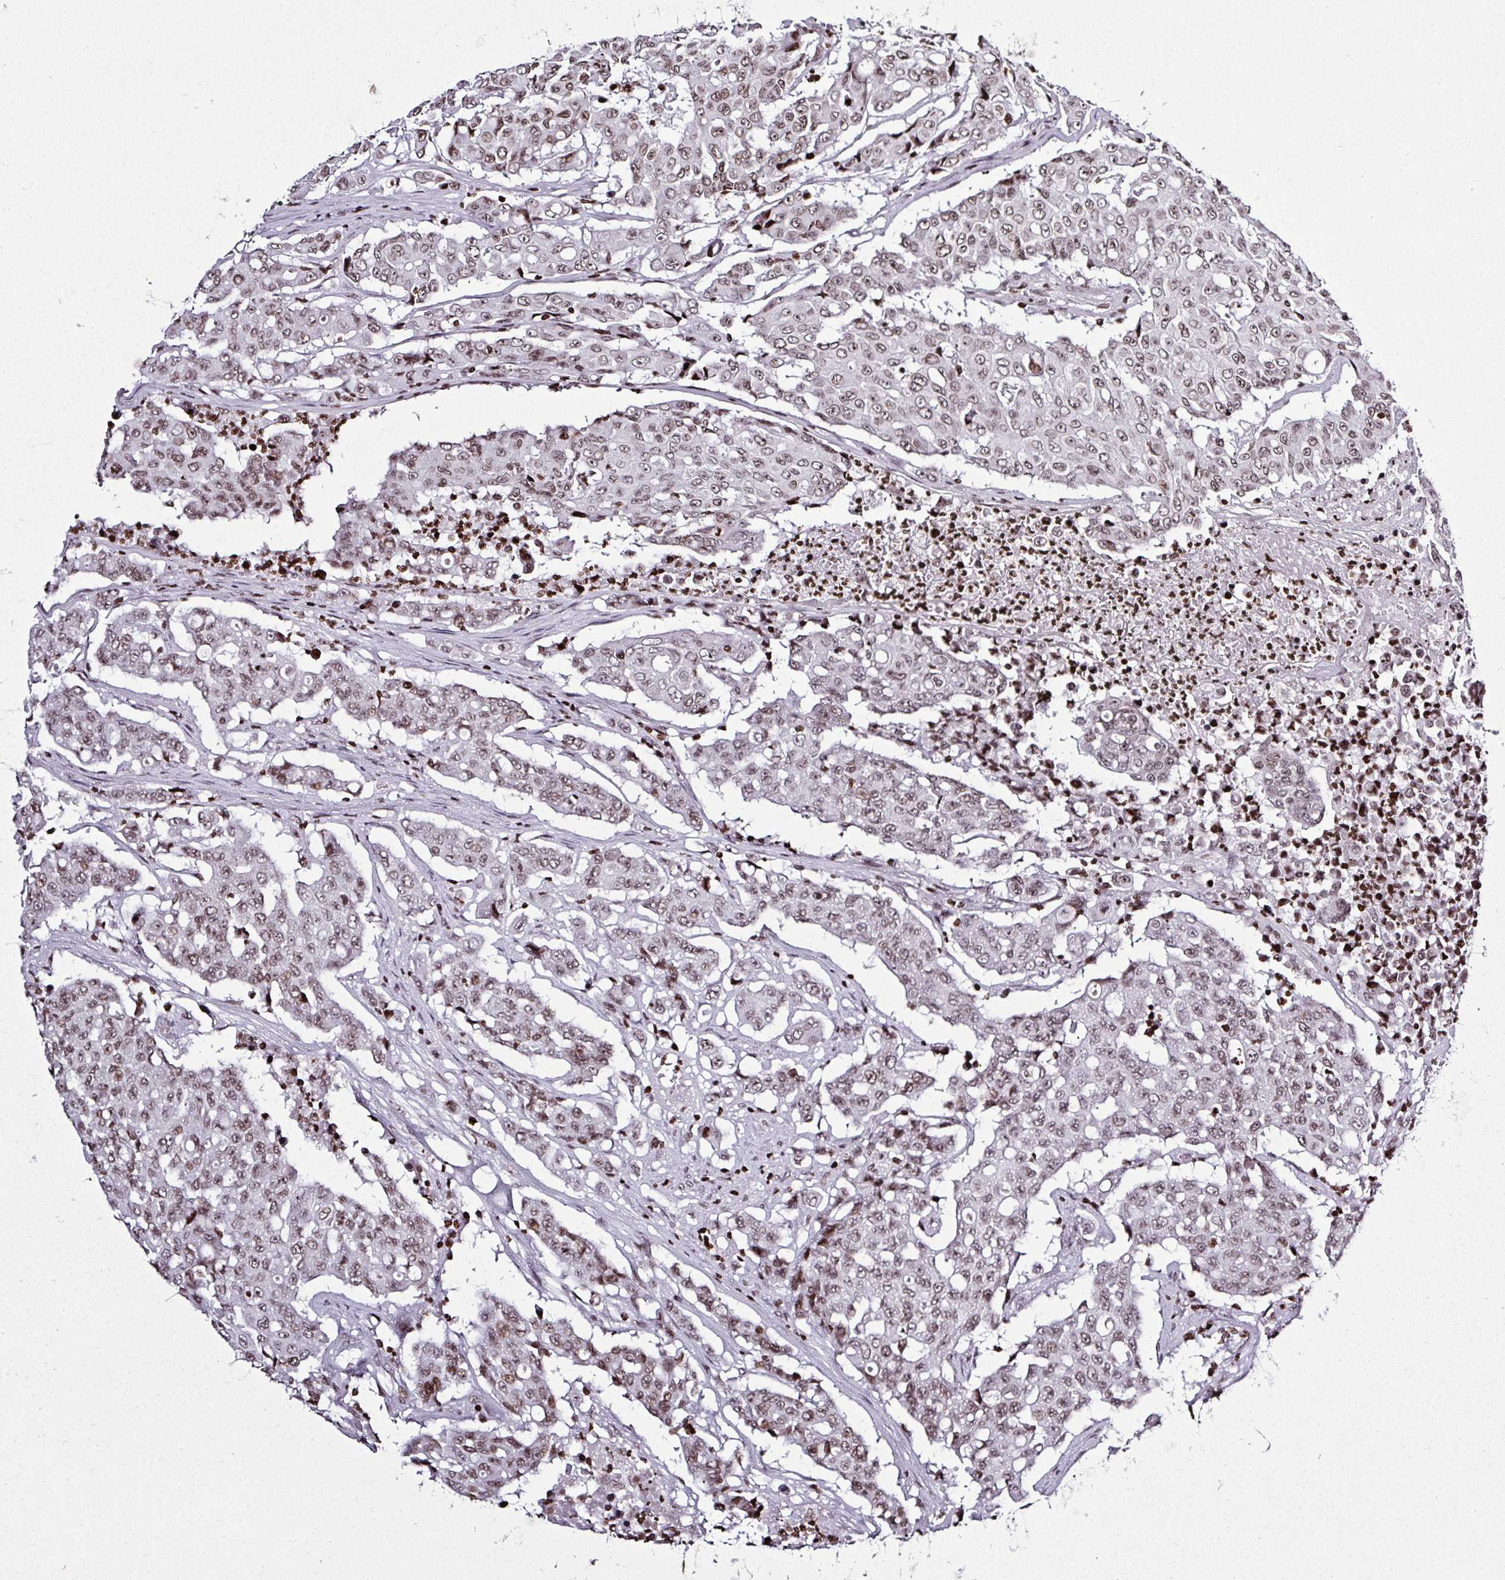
{"staining": {"intensity": "weak", "quantity": ">75%", "location": "nuclear"}, "tissue": "colorectal cancer", "cell_type": "Tumor cells", "image_type": "cancer", "snomed": [{"axis": "morphology", "description": "Adenocarcinoma, NOS"}, {"axis": "topography", "description": "Colon"}], "caption": "Approximately >75% of tumor cells in human colorectal cancer display weak nuclear protein expression as visualized by brown immunohistochemical staining.", "gene": "RASL11A", "patient": {"sex": "male", "age": 51}}